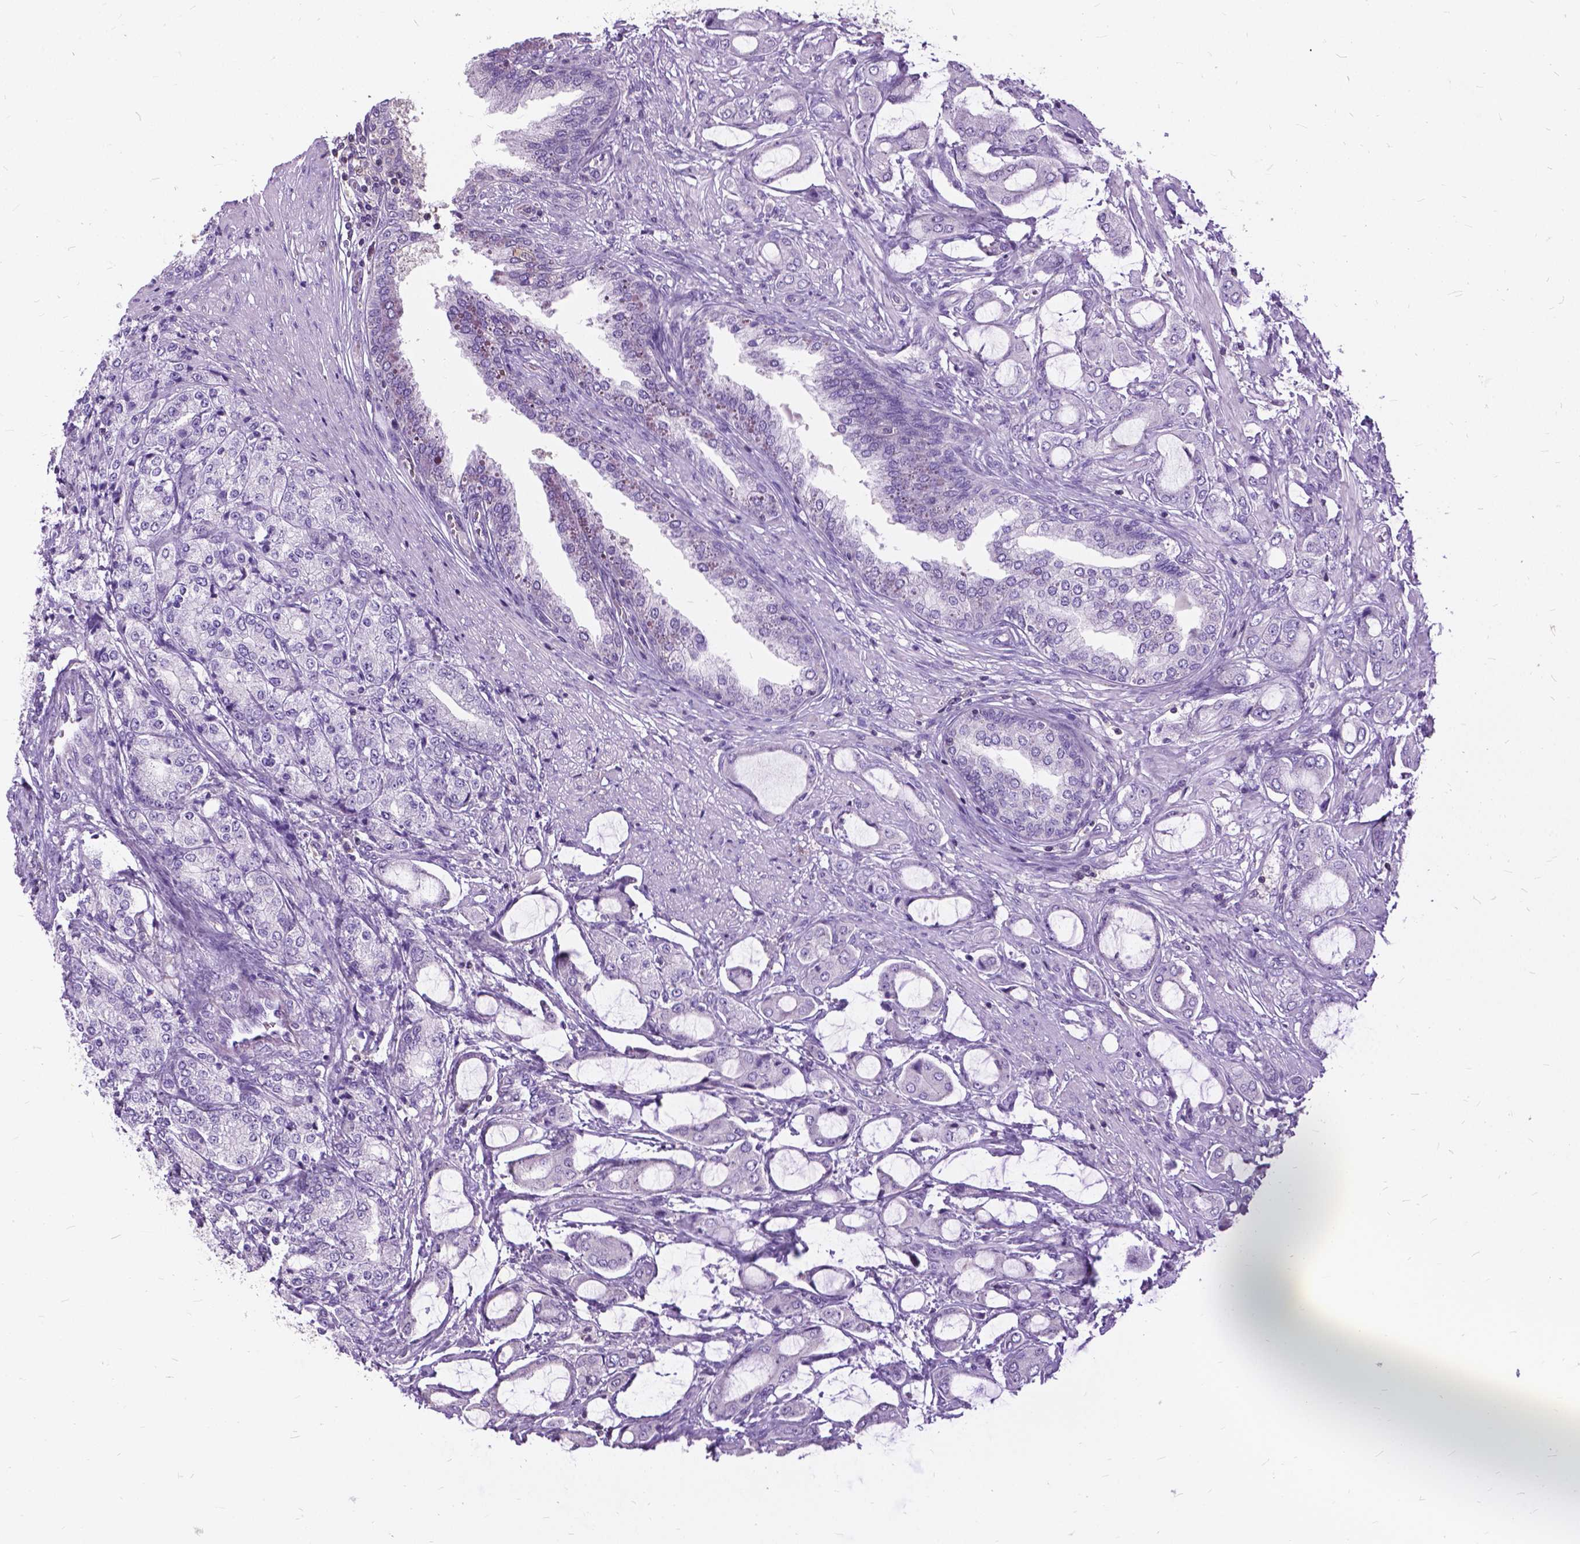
{"staining": {"intensity": "negative", "quantity": "none", "location": "none"}, "tissue": "prostate cancer", "cell_type": "Tumor cells", "image_type": "cancer", "snomed": [{"axis": "morphology", "description": "Adenocarcinoma, NOS"}, {"axis": "topography", "description": "Prostate"}], "caption": "A high-resolution photomicrograph shows immunohistochemistry (IHC) staining of prostate adenocarcinoma, which demonstrates no significant positivity in tumor cells. (DAB immunohistochemistry, high magnification).", "gene": "JAK3", "patient": {"sex": "male", "age": 63}}